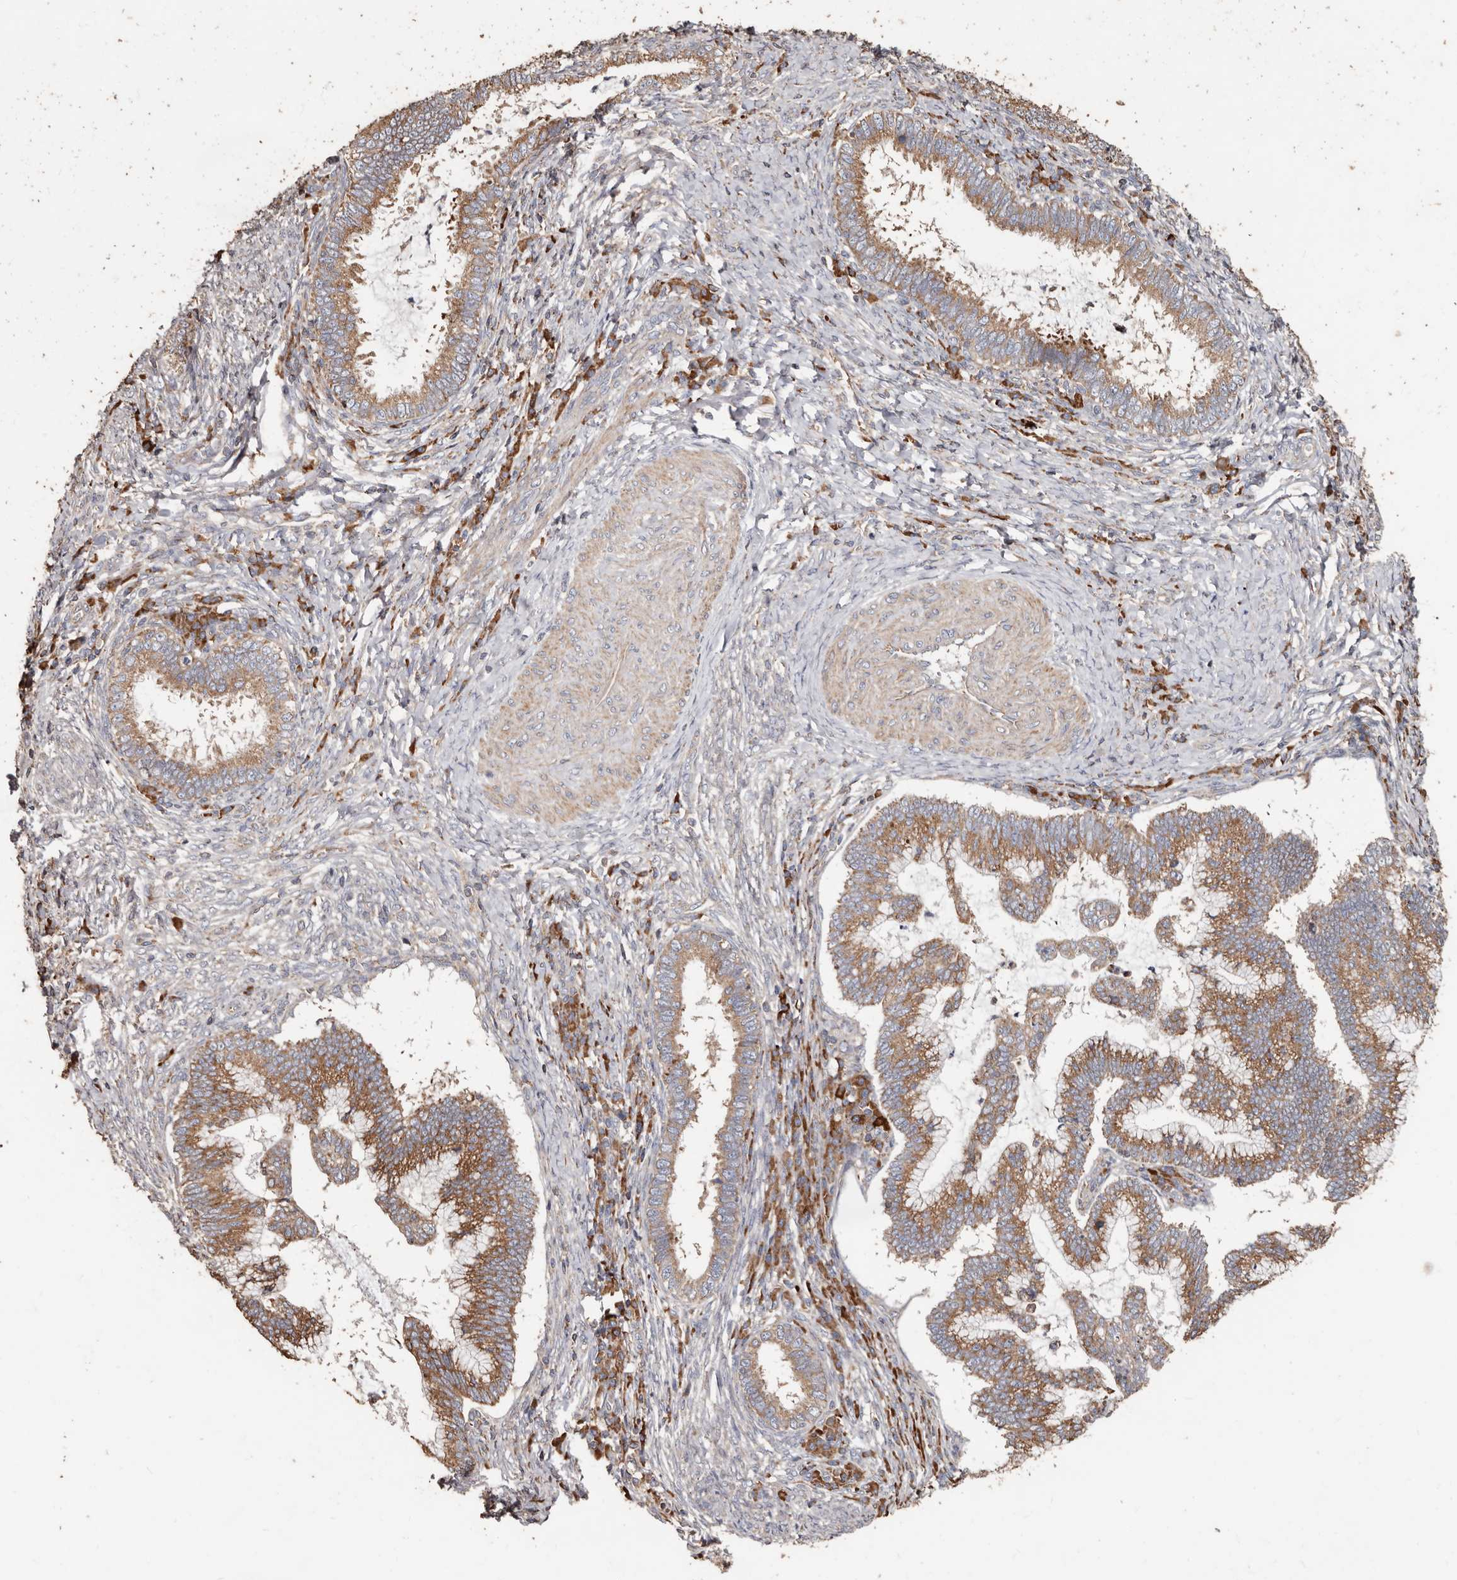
{"staining": {"intensity": "moderate", "quantity": ">75%", "location": "cytoplasmic/membranous"}, "tissue": "cervical cancer", "cell_type": "Tumor cells", "image_type": "cancer", "snomed": [{"axis": "morphology", "description": "Adenocarcinoma, NOS"}, {"axis": "topography", "description": "Cervix"}], "caption": "Protein staining of cervical adenocarcinoma tissue displays moderate cytoplasmic/membranous expression in about >75% of tumor cells.", "gene": "OSGIN2", "patient": {"sex": "female", "age": 36}}